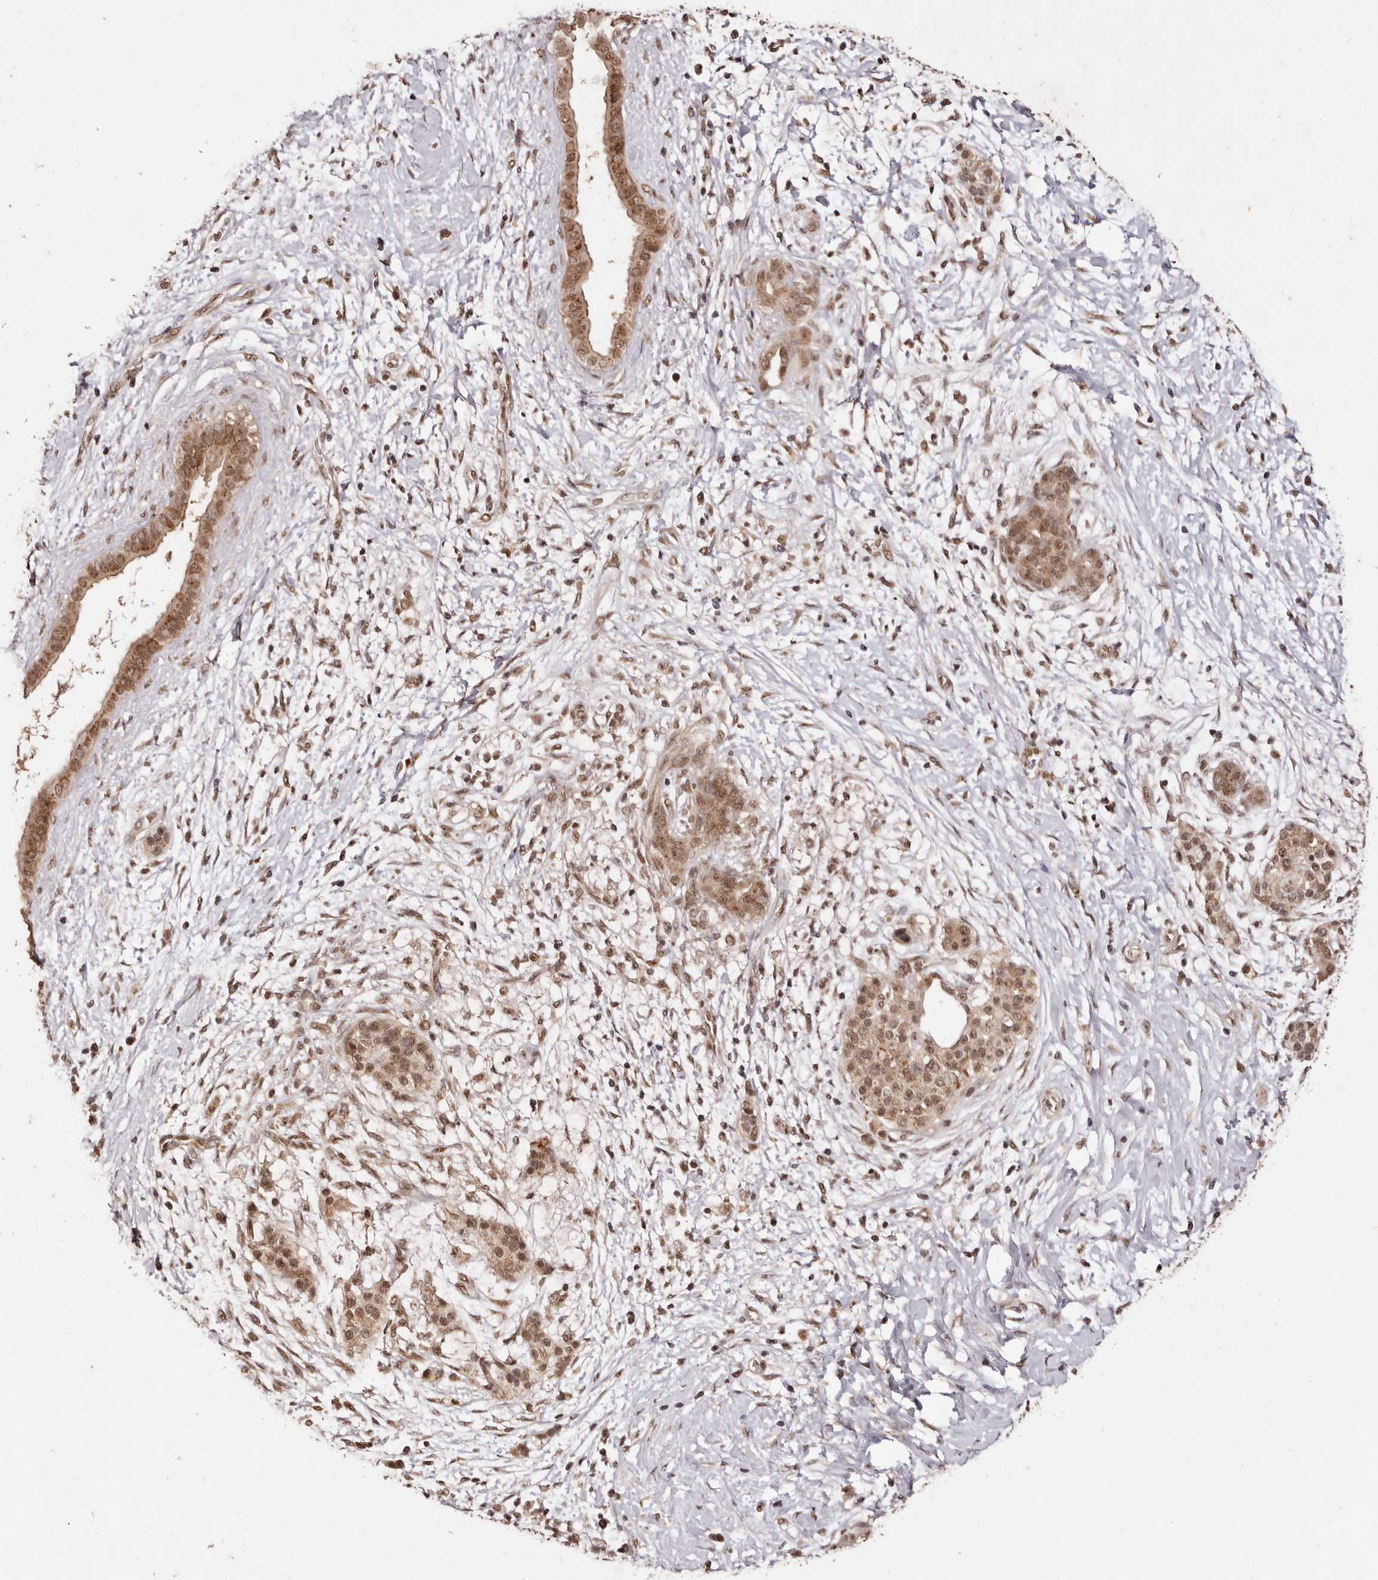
{"staining": {"intensity": "moderate", "quantity": ">75%", "location": "cytoplasmic/membranous,nuclear"}, "tissue": "pancreatic cancer", "cell_type": "Tumor cells", "image_type": "cancer", "snomed": [{"axis": "morphology", "description": "Adenocarcinoma, NOS"}, {"axis": "topography", "description": "Pancreas"}], "caption": "DAB immunohistochemical staining of human adenocarcinoma (pancreatic) demonstrates moderate cytoplasmic/membranous and nuclear protein expression in about >75% of tumor cells.", "gene": "NOTCH1", "patient": {"sex": "male", "age": 58}}